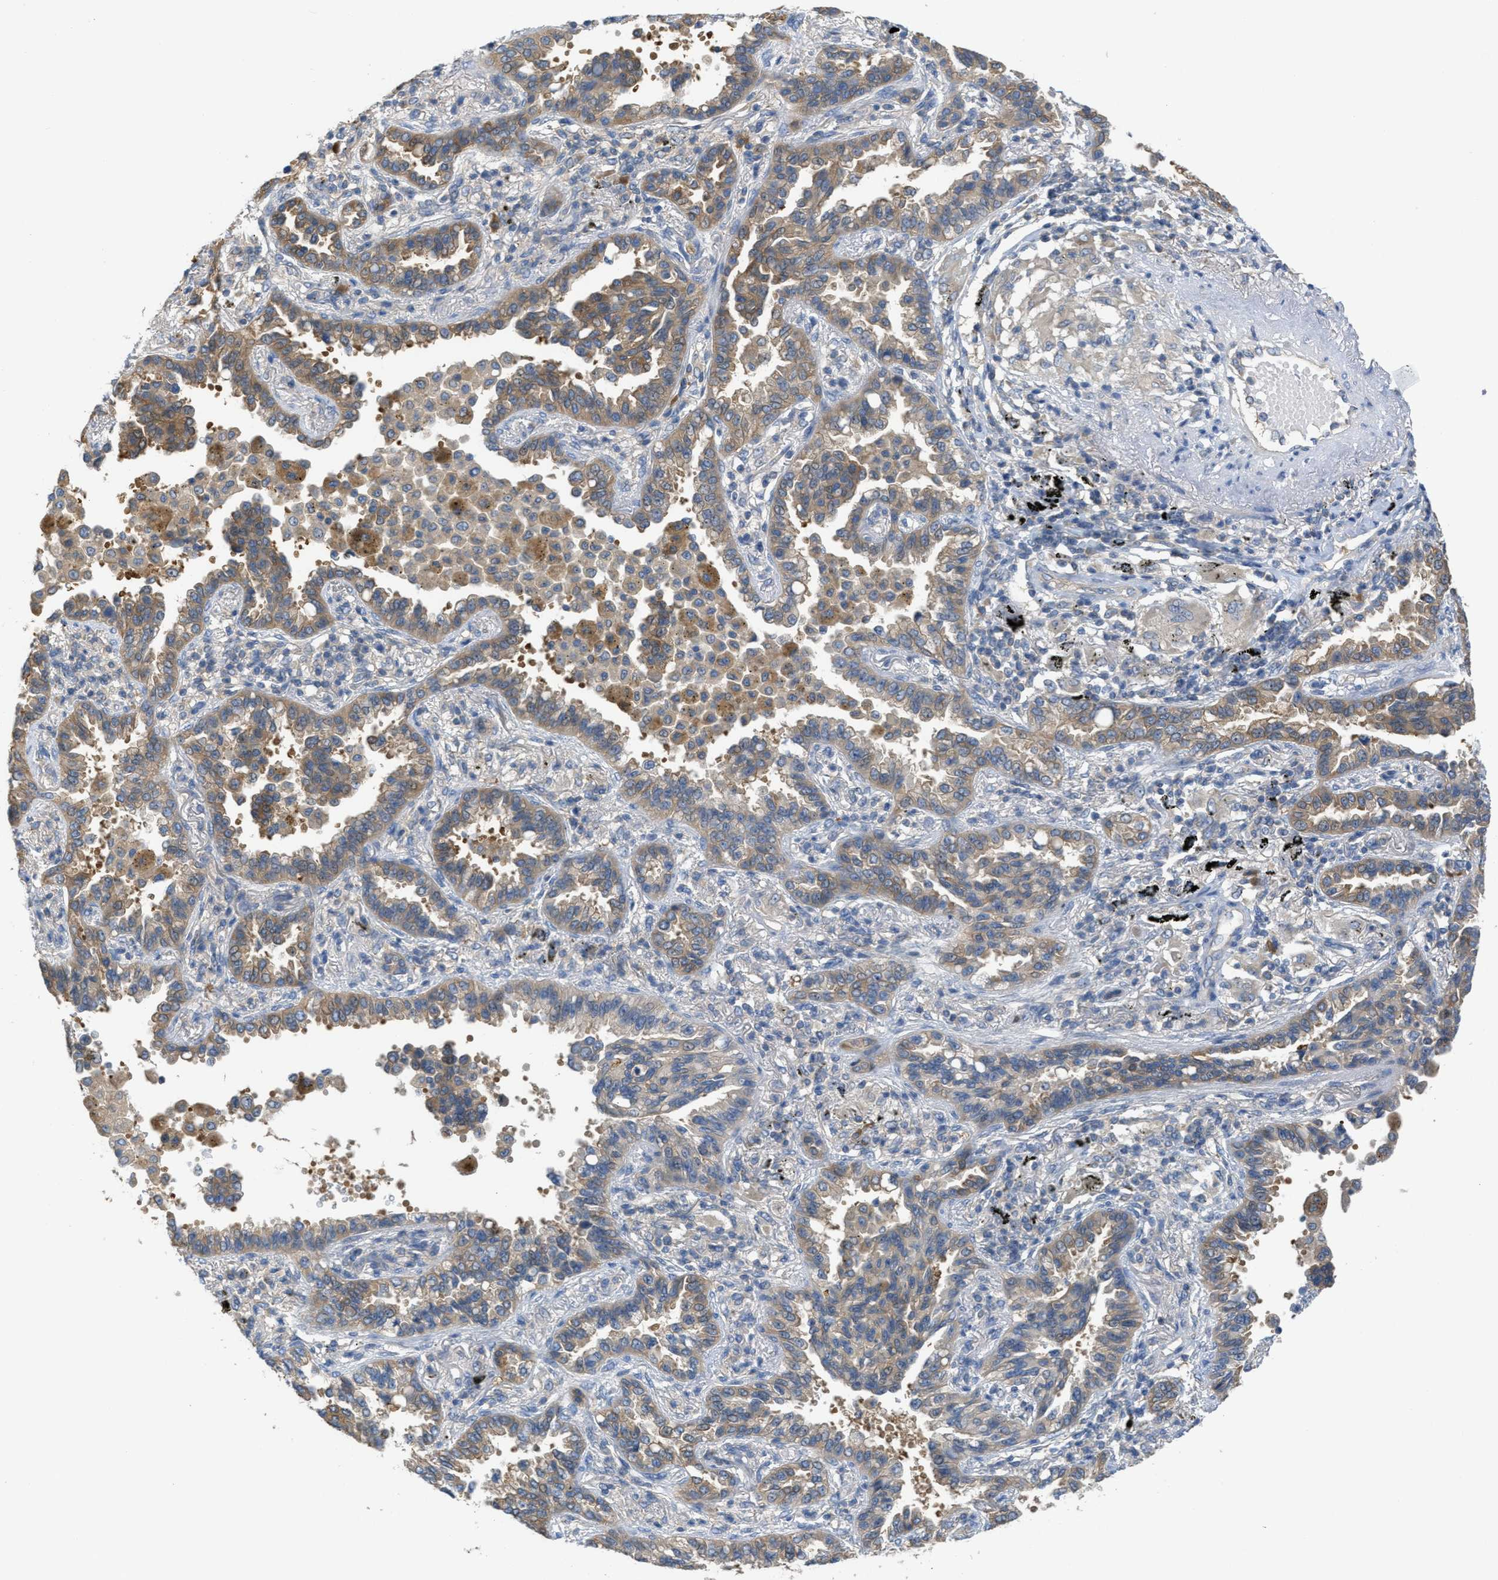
{"staining": {"intensity": "moderate", "quantity": ">75%", "location": "cytoplasmic/membranous"}, "tissue": "lung cancer", "cell_type": "Tumor cells", "image_type": "cancer", "snomed": [{"axis": "morphology", "description": "Normal tissue, NOS"}, {"axis": "morphology", "description": "Adenocarcinoma, NOS"}, {"axis": "topography", "description": "Lung"}], "caption": "IHC of adenocarcinoma (lung) exhibits medium levels of moderate cytoplasmic/membranous positivity in approximately >75% of tumor cells. Using DAB (3,3'-diaminobenzidine) (brown) and hematoxylin (blue) stains, captured at high magnification using brightfield microscopy.", "gene": "UBA5", "patient": {"sex": "male", "age": 59}}